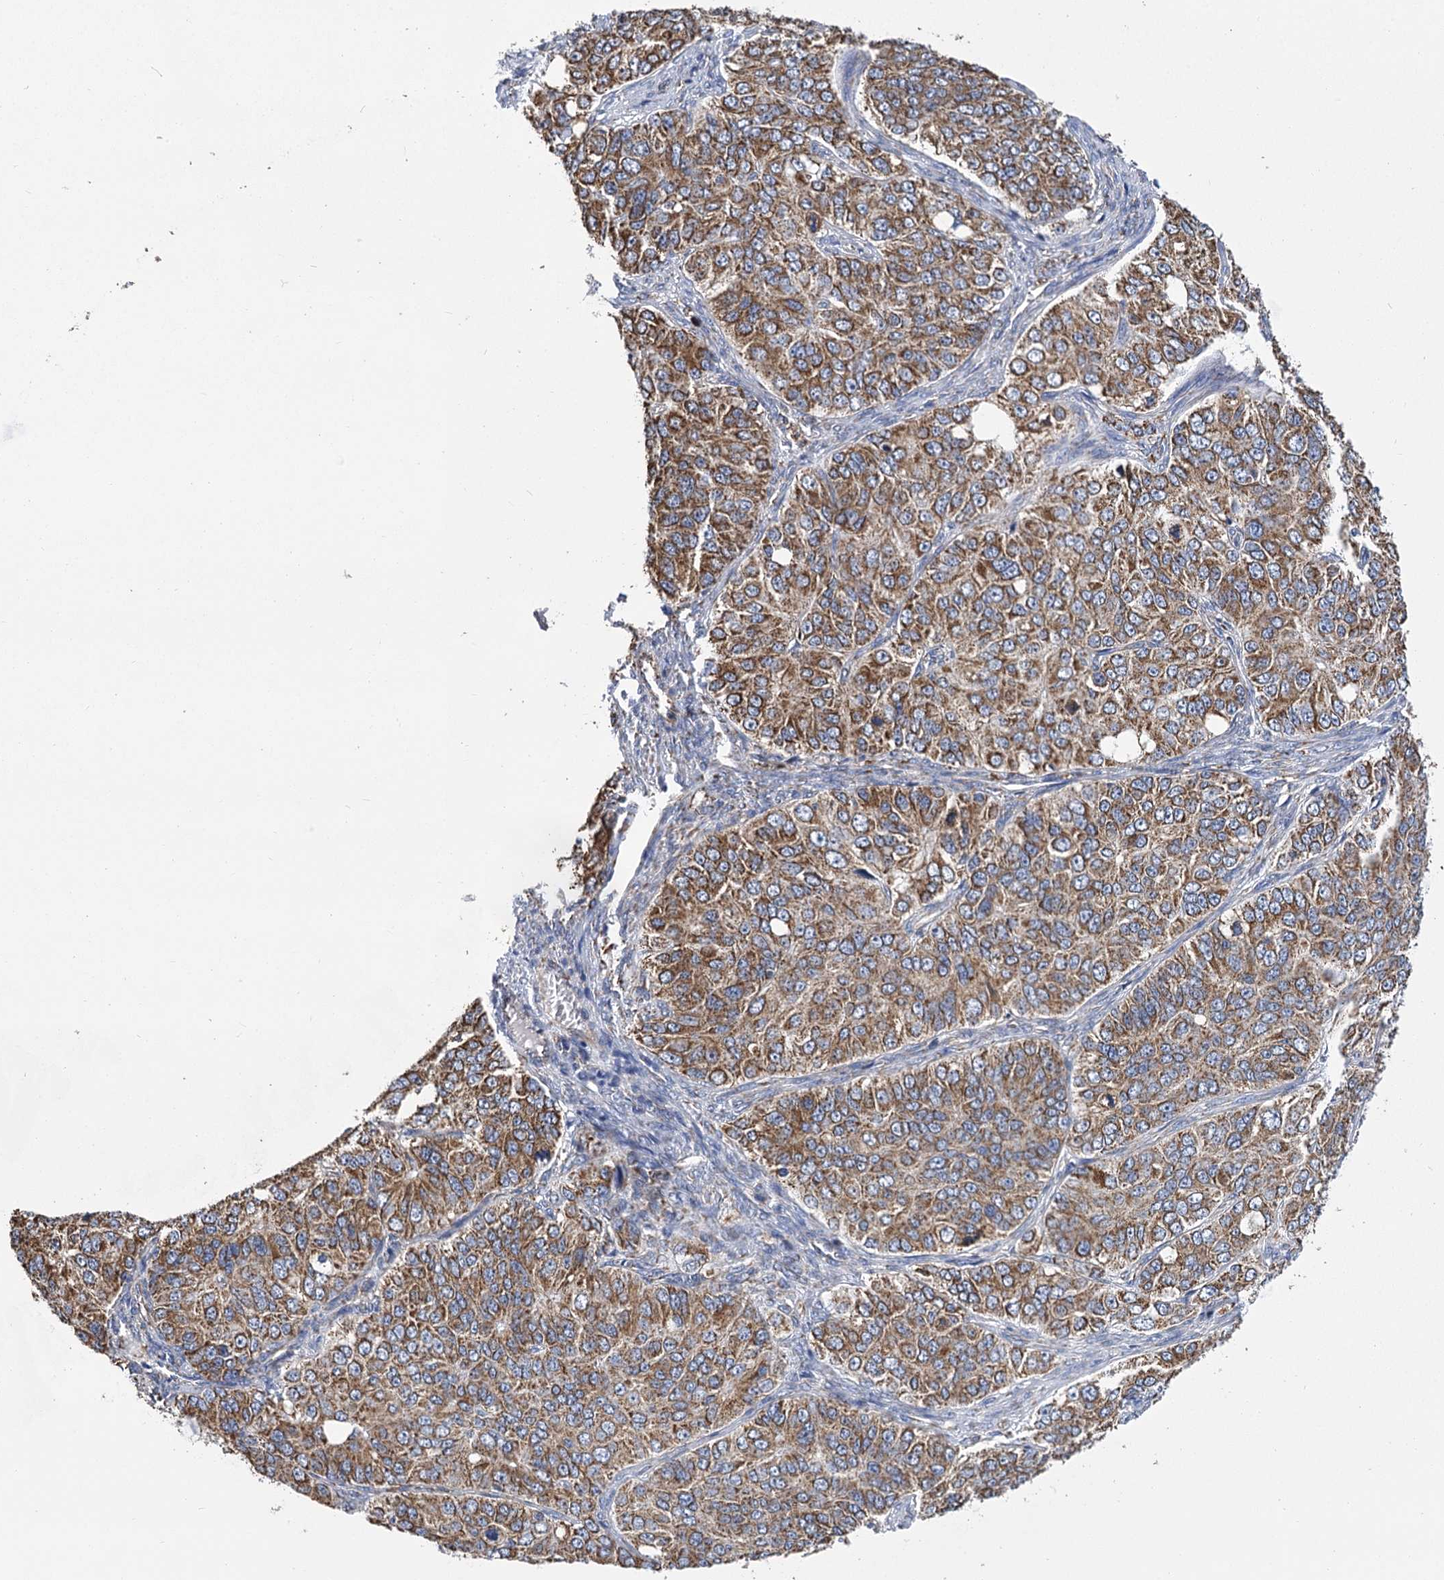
{"staining": {"intensity": "moderate", "quantity": ">75%", "location": "cytoplasmic/membranous"}, "tissue": "ovarian cancer", "cell_type": "Tumor cells", "image_type": "cancer", "snomed": [{"axis": "morphology", "description": "Carcinoma, endometroid"}, {"axis": "topography", "description": "Ovary"}], "caption": "The histopathology image exhibits staining of ovarian endometroid carcinoma, revealing moderate cytoplasmic/membranous protein expression (brown color) within tumor cells.", "gene": "CCDC73", "patient": {"sex": "female", "age": 51}}